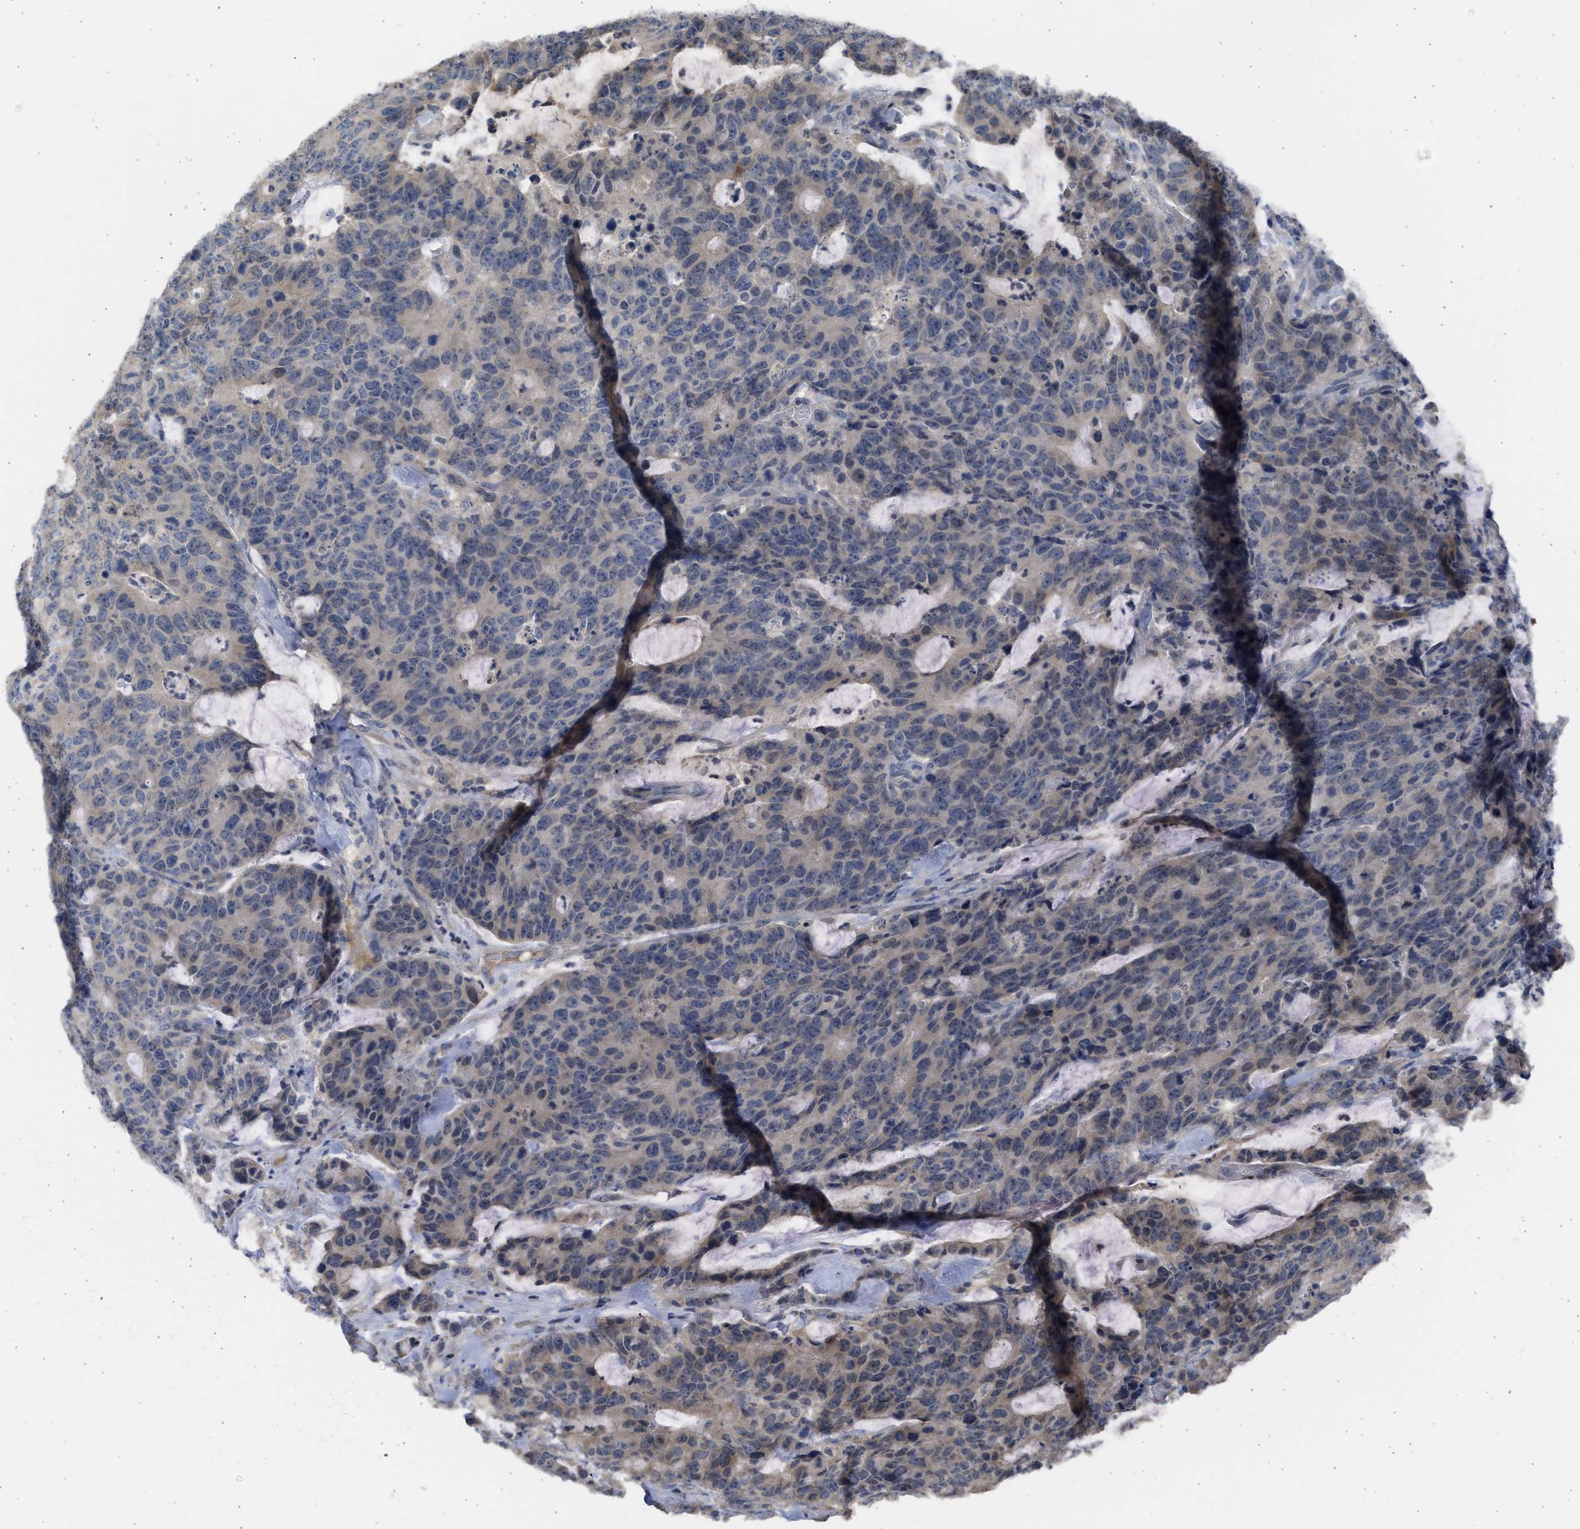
{"staining": {"intensity": "weak", "quantity": "<25%", "location": "cytoplasmic/membranous"}, "tissue": "colorectal cancer", "cell_type": "Tumor cells", "image_type": "cancer", "snomed": [{"axis": "morphology", "description": "Adenocarcinoma, NOS"}, {"axis": "topography", "description": "Colon"}], "caption": "Tumor cells are negative for brown protein staining in colorectal cancer (adenocarcinoma).", "gene": "SULT2A1", "patient": {"sex": "female", "age": 86}}